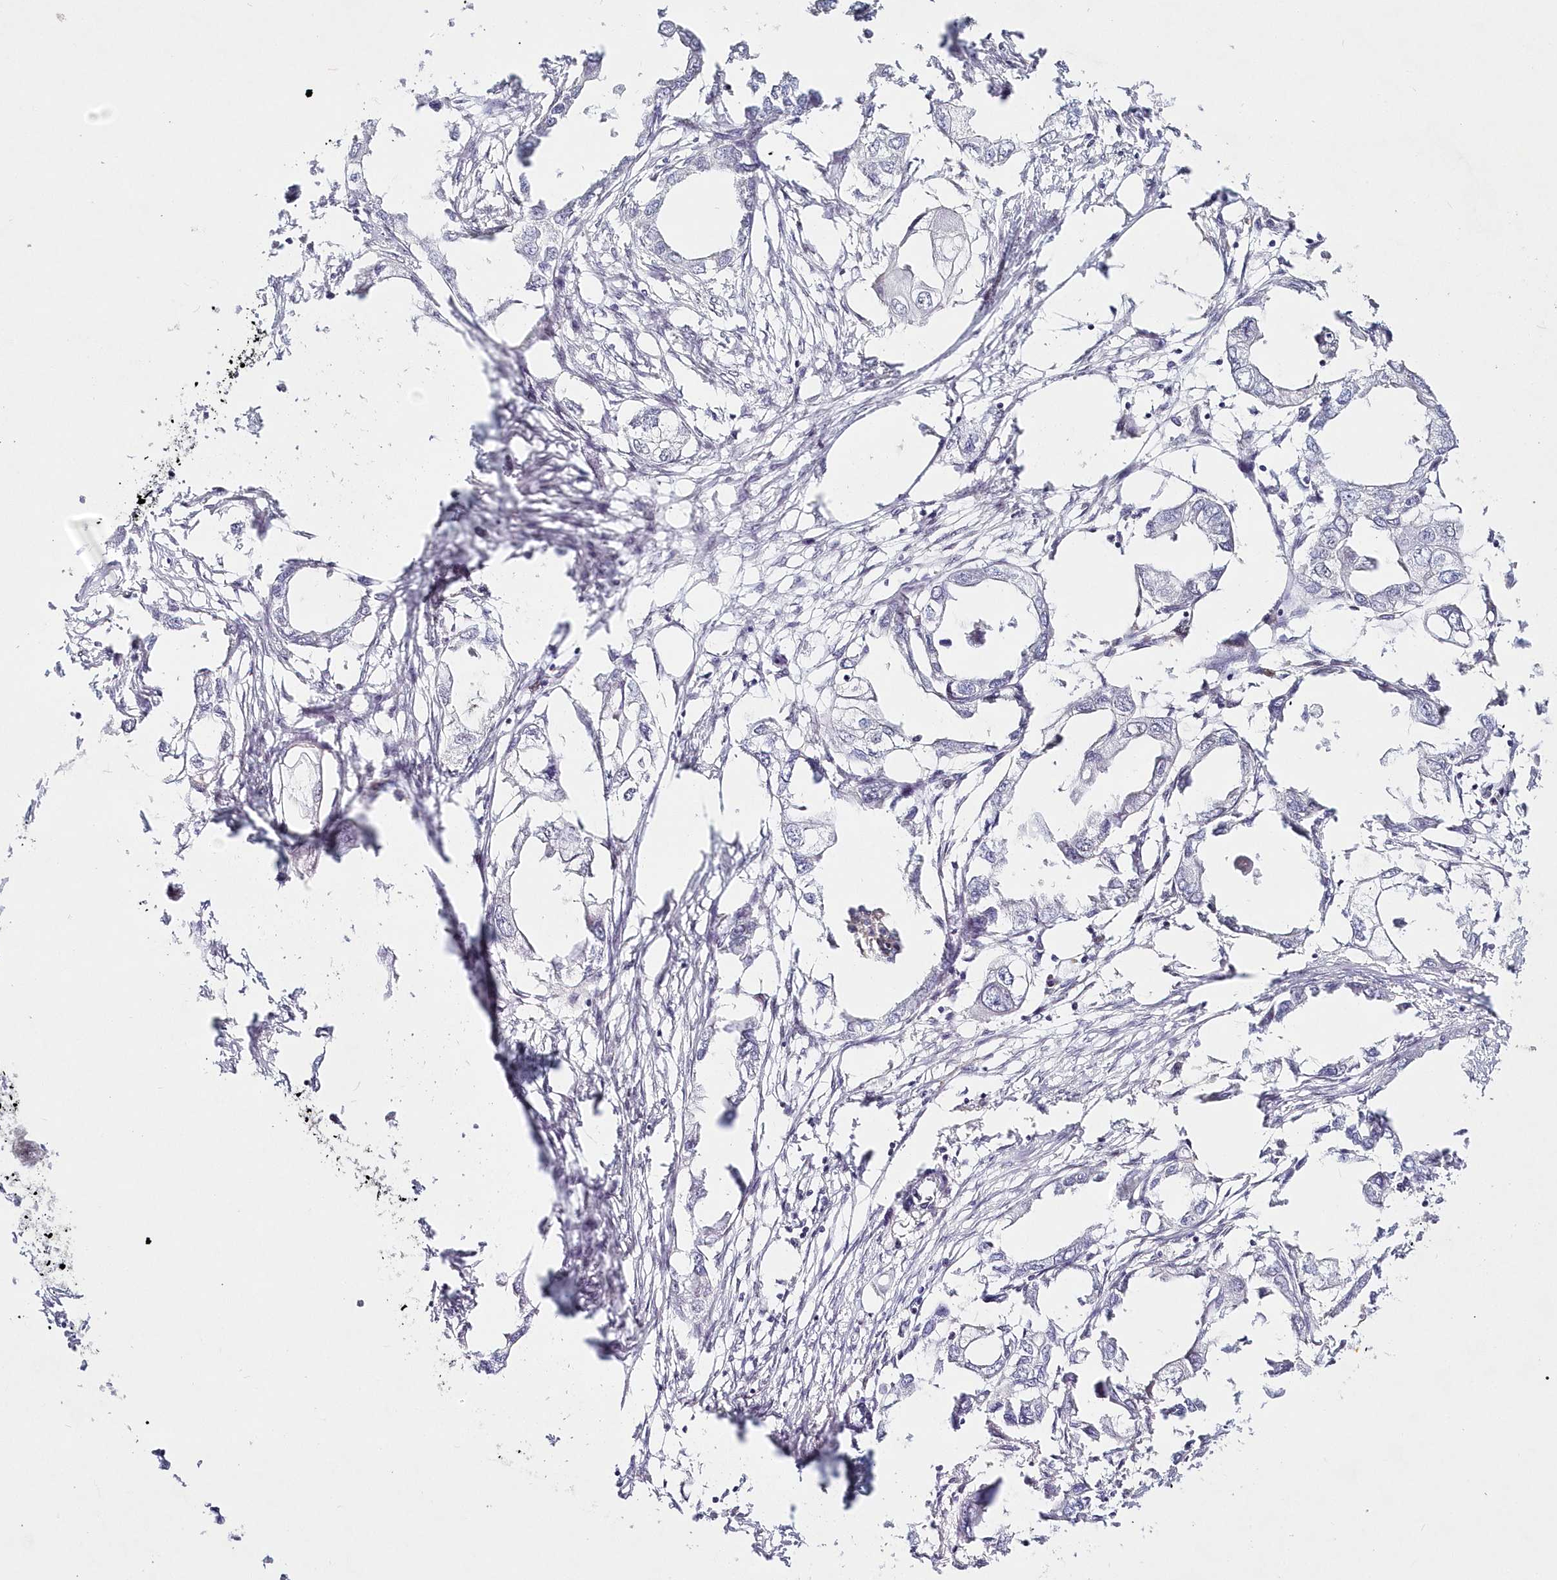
{"staining": {"intensity": "negative", "quantity": "none", "location": "none"}, "tissue": "endometrial cancer", "cell_type": "Tumor cells", "image_type": "cancer", "snomed": [{"axis": "morphology", "description": "Adenocarcinoma, NOS"}, {"axis": "morphology", "description": "Adenocarcinoma, metastatic, NOS"}, {"axis": "topography", "description": "Adipose tissue"}, {"axis": "topography", "description": "Endometrium"}], "caption": "DAB (3,3'-diaminobenzidine) immunohistochemical staining of metastatic adenocarcinoma (endometrial) demonstrates no significant staining in tumor cells.", "gene": "HYCC2", "patient": {"sex": "female", "age": 67}}